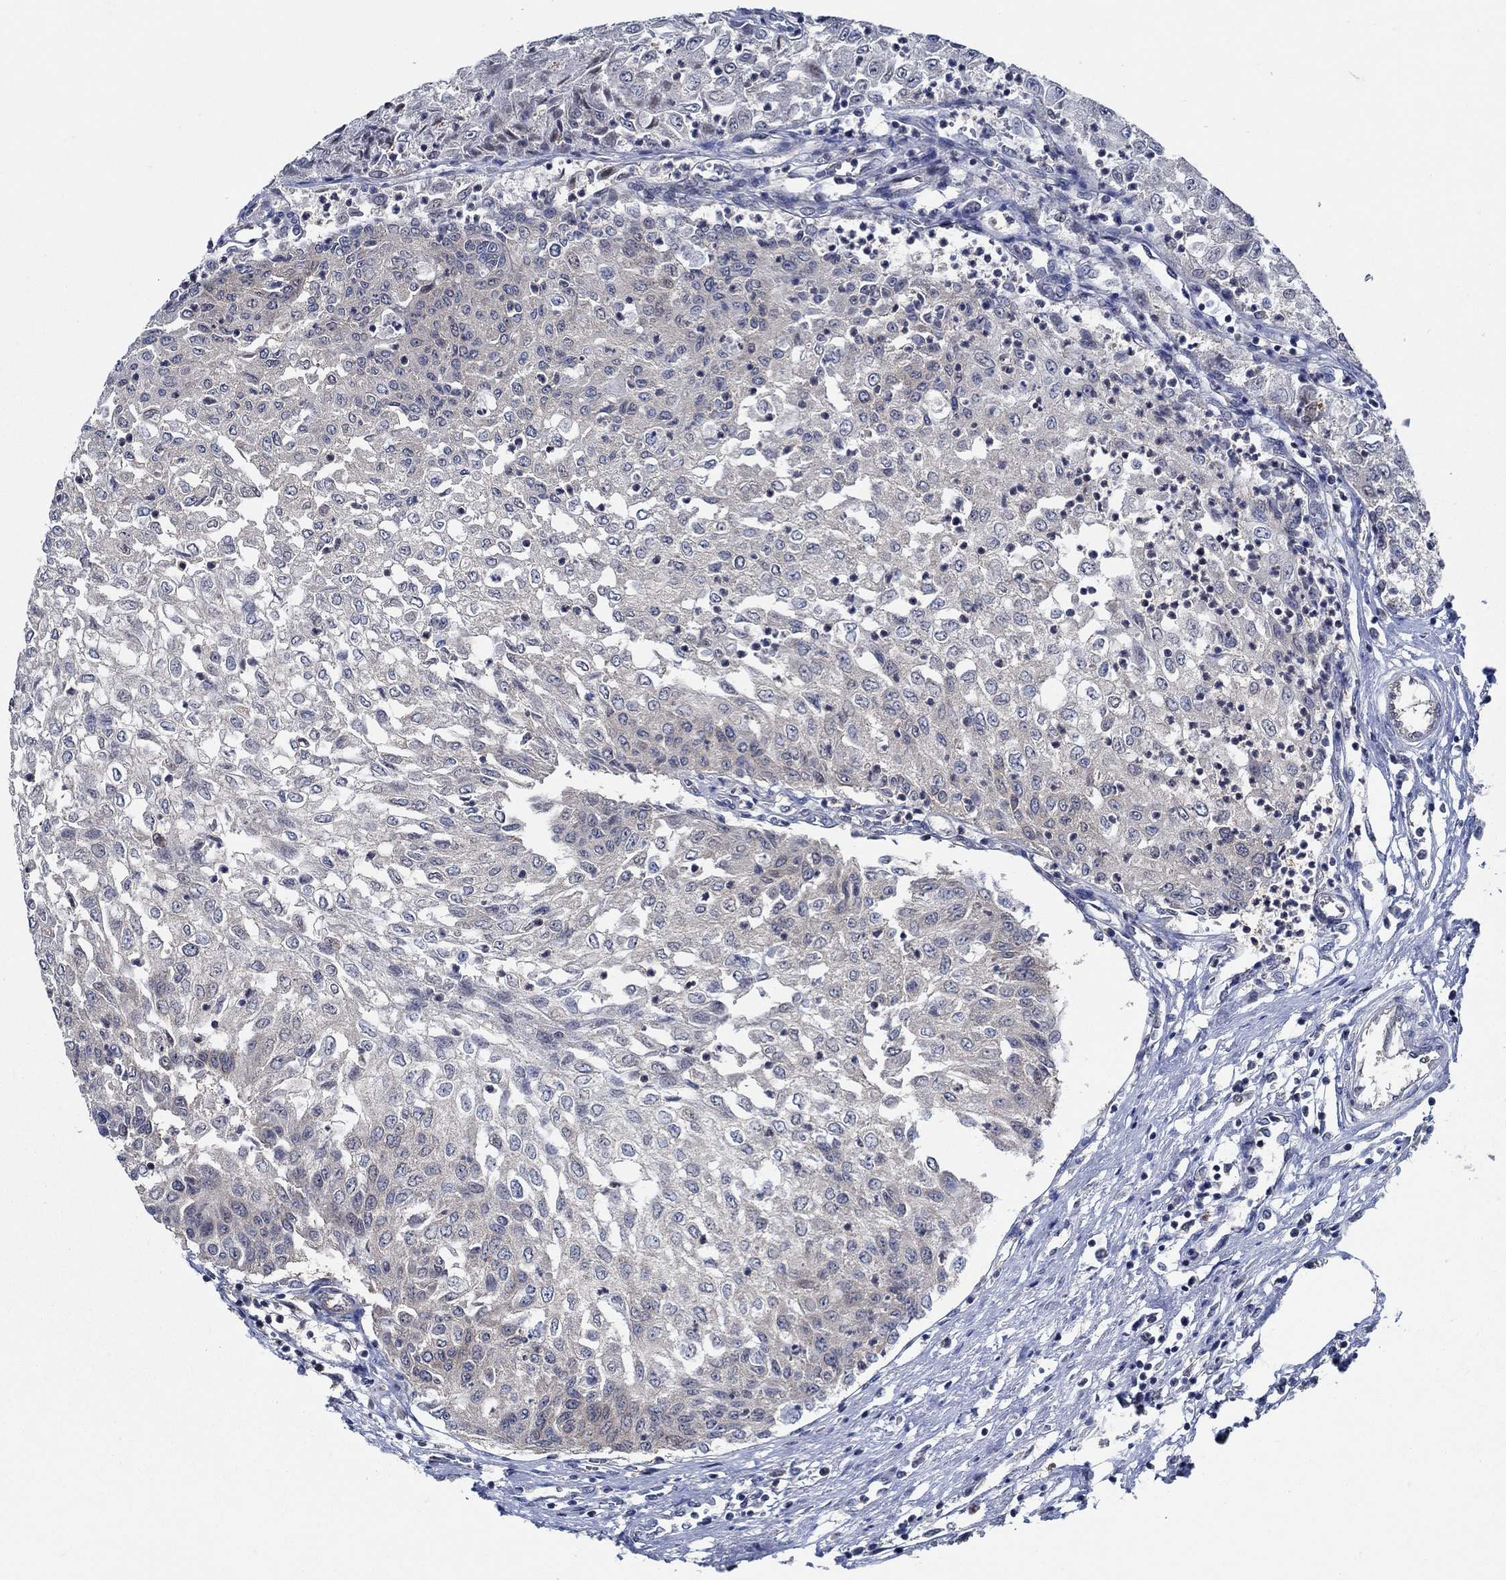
{"staining": {"intensity": "negative", "quantity": "none", "location": "none"}, "tissue": "urothelial cancer", "cell_type": "Tumor cells", "image_type": "cancer", "snomed": [{"axis": "morphology", "description": "Urothelial carcinoma, Low grade"}, {"axis": "topography", "description": "Urinary bladder"}], "caption": "Image shows no protein staining in tumor cells of low-grade urothelial carcinoma tissue.", "gene": "DACT1", "patient": {"sex": "male", "age": 78}}